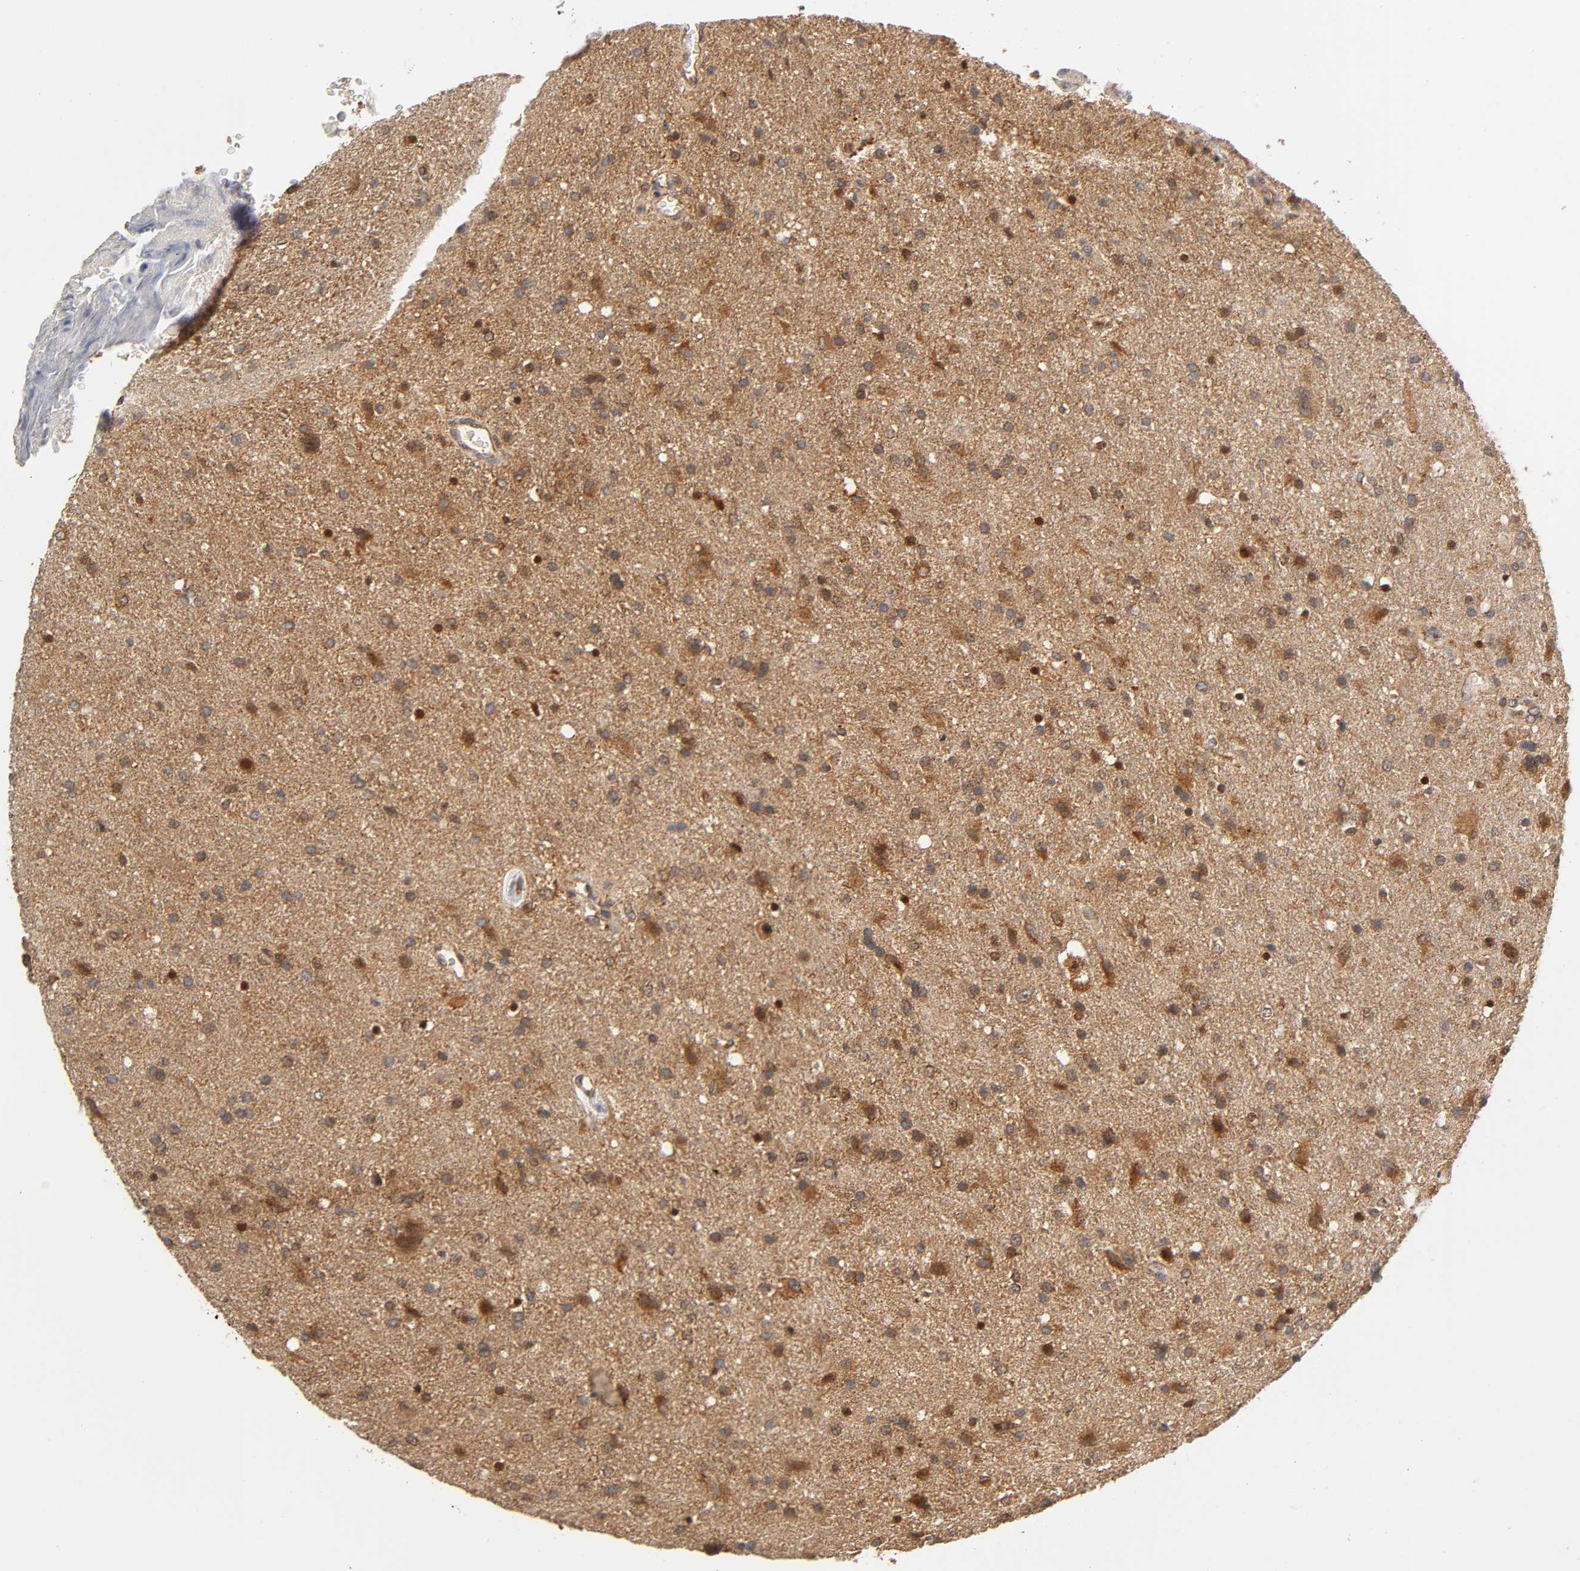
{"staining": {"intensity": "moderate", "quantity": ">75%", "location": "cytoplasmic/membranous"}, "tissue": "glioma", "cell_type": "Tumor cells", "image_type": "cancer", "snomed": [{"axis": "morphology", "description": "Normal tissue, NOS"}, {"axis": "morphology", "description": "Glioma, malignant, High grade"}, {"axis": "topography", "description": "Cerebral cortex"}], "caption": "Glioma stained for a protein (brown) reveals moderate cytoplasmic/membranous positive expression in about >75% of tumor cells.", "gene": "PAFAH1B1", "patient": {"sex": "male", "age": 56}}